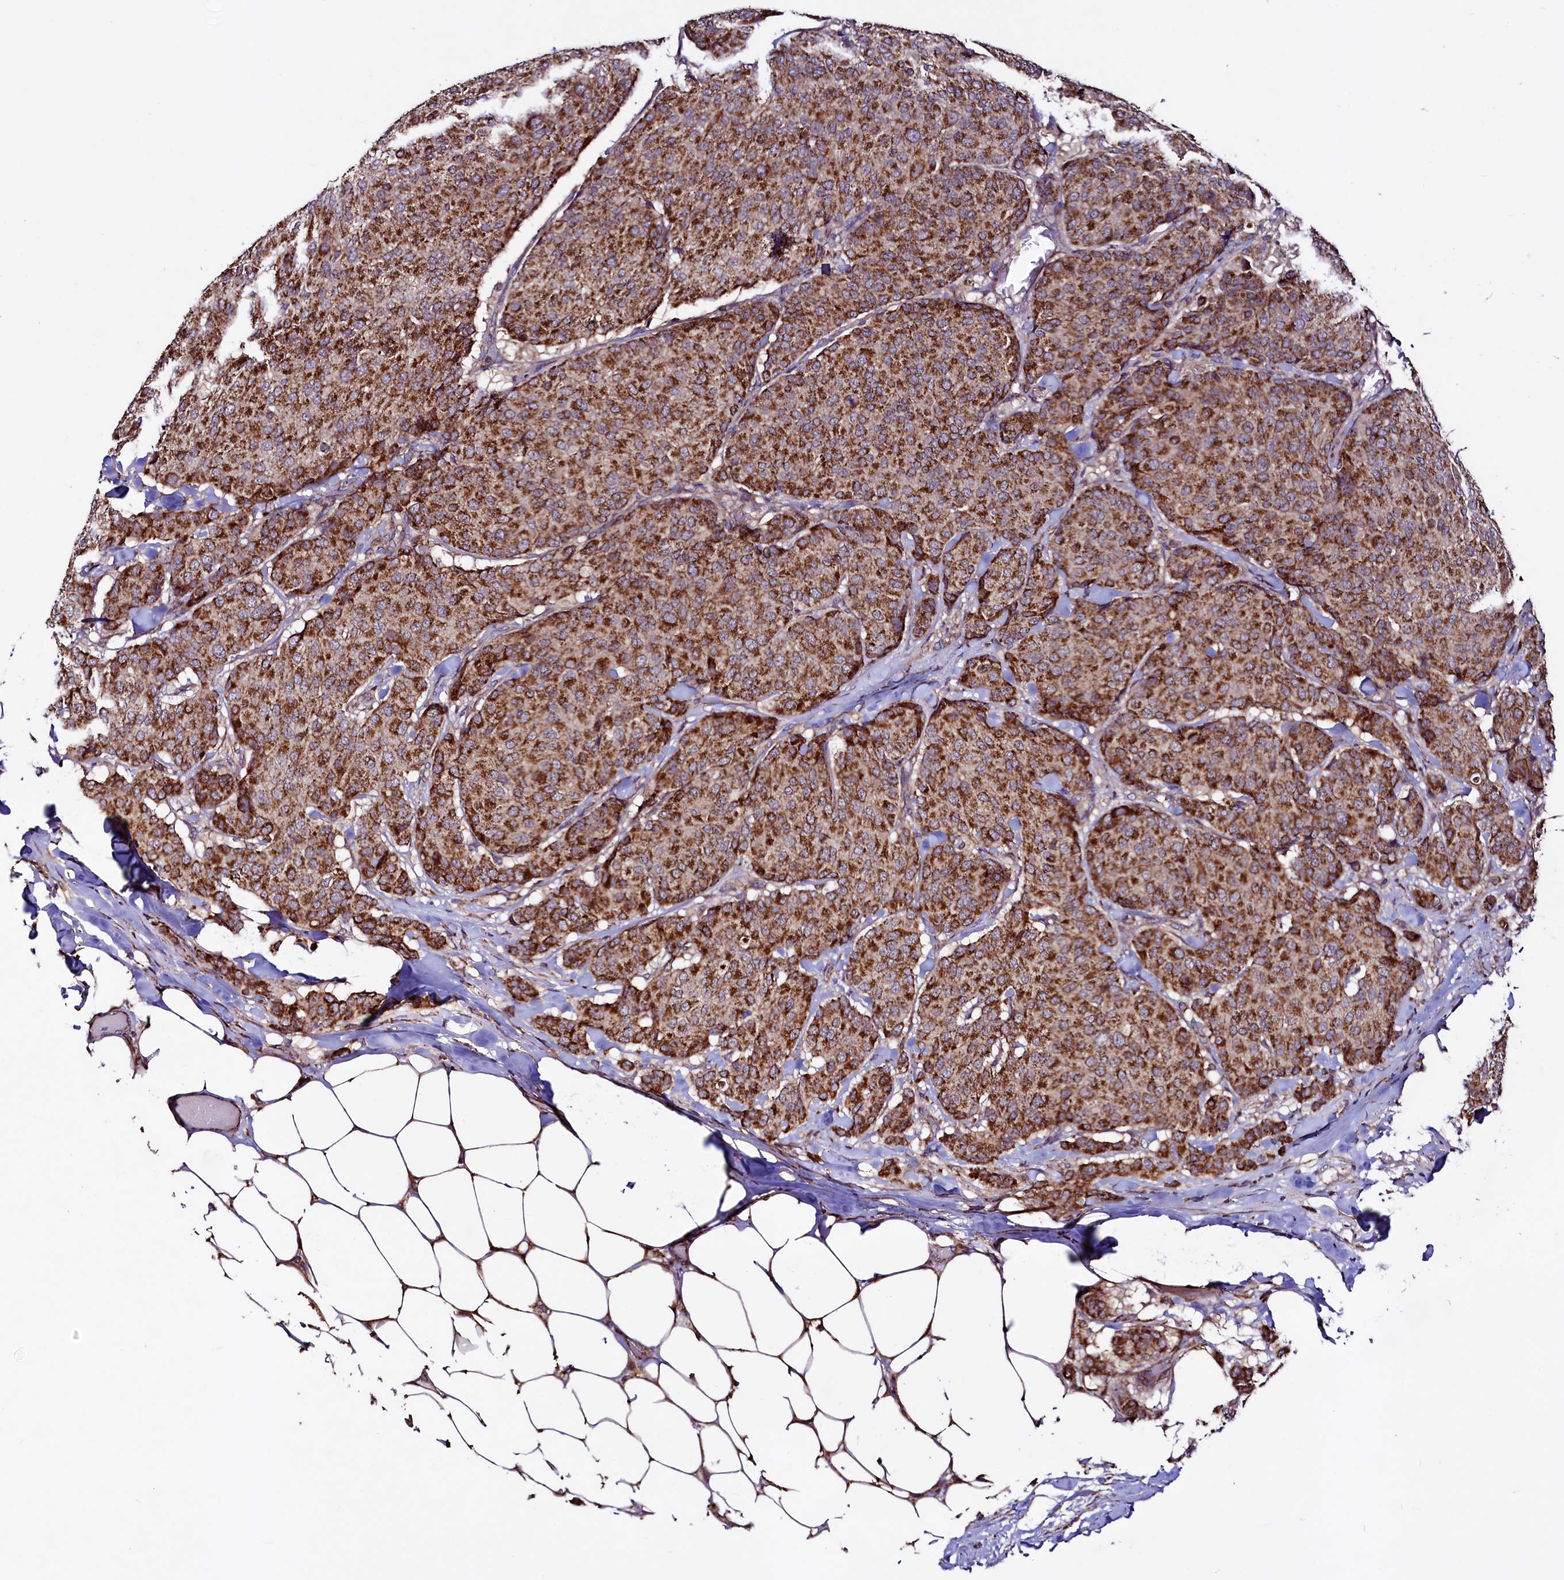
{"staining": {"intensity": "strong", "quantity": ">75%", "location": "cytoplasmic/membranous"}, "tissue": "breast cancer", "cell_type": "Tumor cells", "image_type": "cancer", "snomed": [{"axis": "morphology", "description": "Duct carcinoma"}, {"axis": "topography", "description": "Breast"}], "caption": "Protein analysis of breast invasive ductal carcinoma tissue displays strong cytoplasmic/membranous positivity in about >75% of tumor cells.", "gene": "STARD5", "patient": {"sex": "female", "age": 75}}